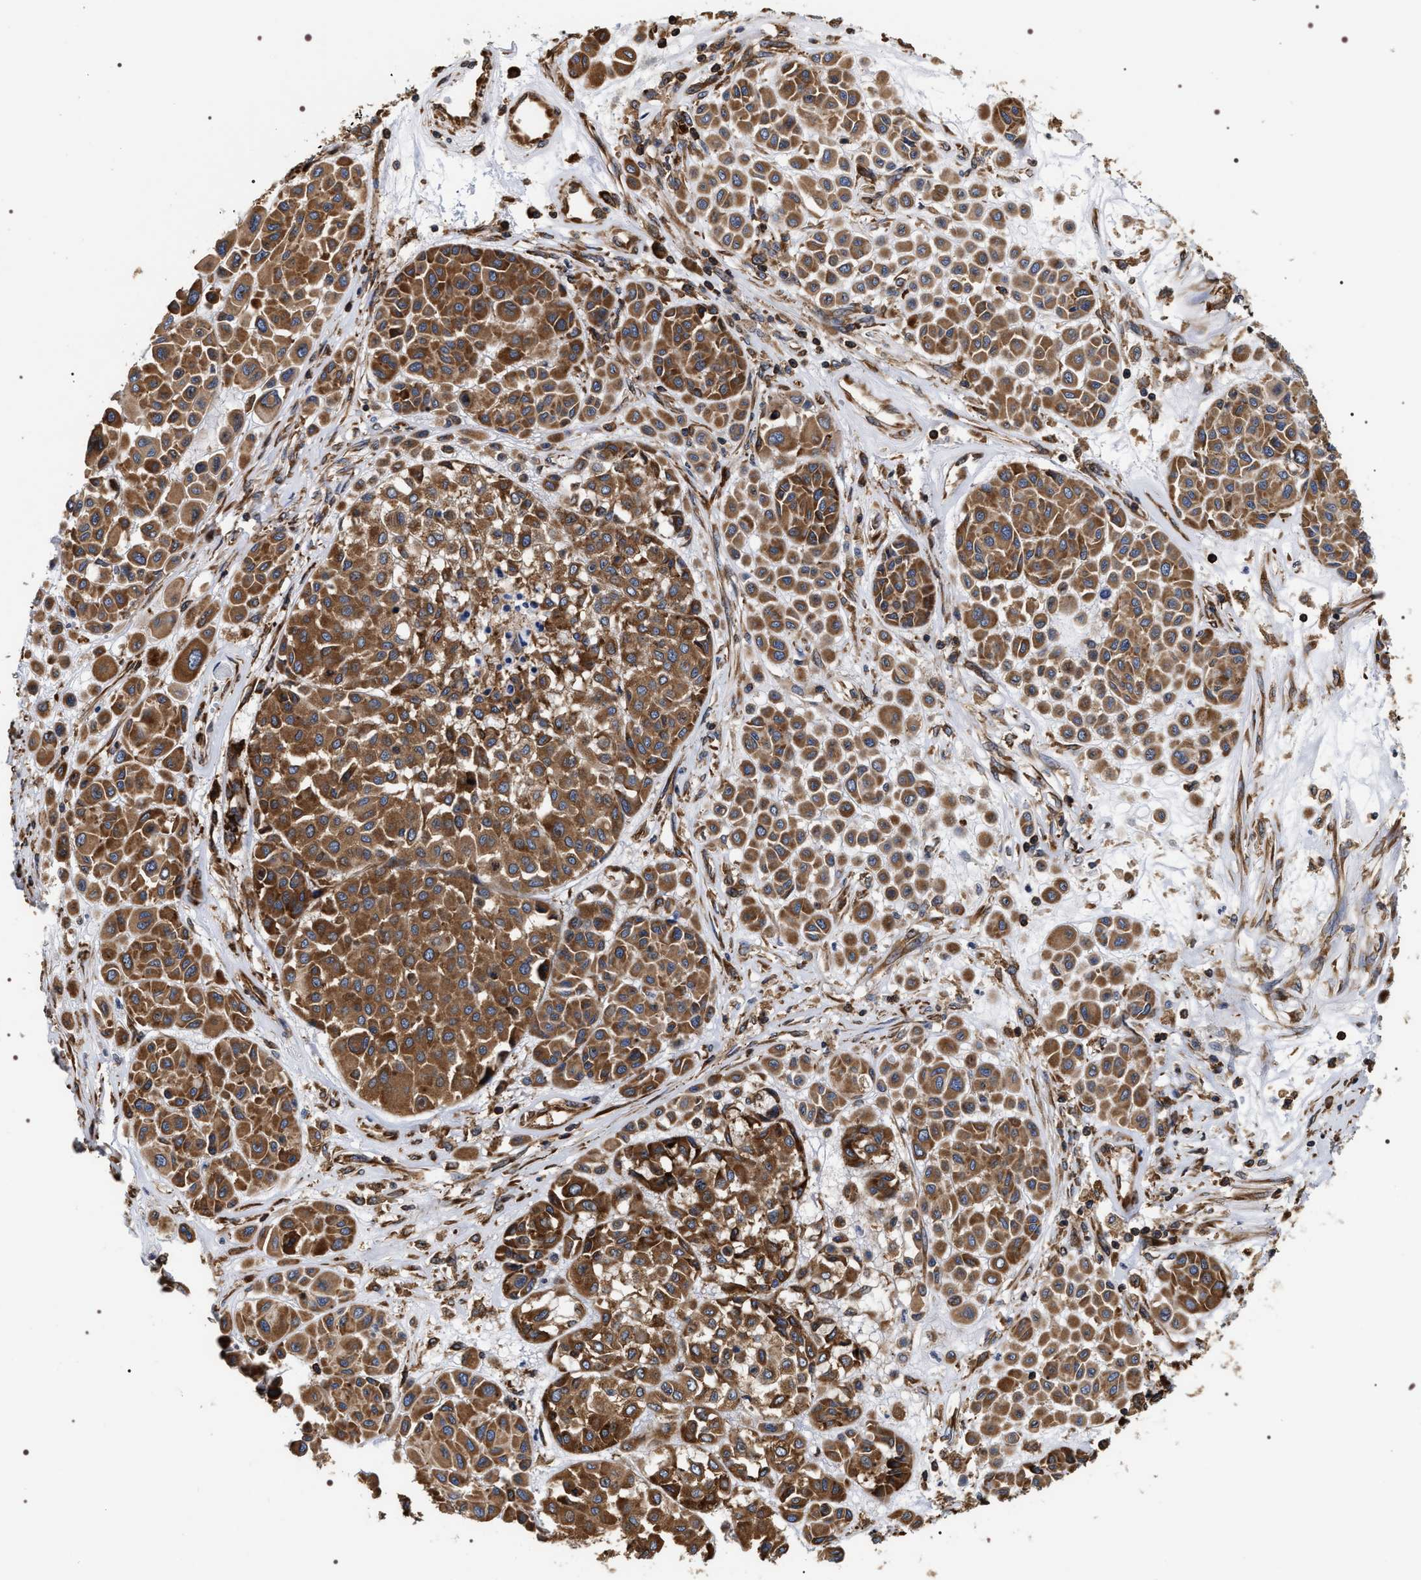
{"staining": {"intensity": "strong", "quantity": ">75%", "location": "cytoplasmic/membranous"}, "tissue": "melanoma", "cell_type": "Tumor cells", "image_type": "cancer", "snomed": [{"axis": "morphology", "description": "Malignant melanoma, Metastatic site"}, {"axis": "topography", "description": "Soft tissue"}], "caption": "Brown immunohistochemical staining in melanoma demonstrates strong cytoplasmic/membranous positivity in about >75% of tumor cells. (DAB IHC with brightfield microscopy, high magnification).", "gene": "SERBP1", "patient": {"sex": "male", "age": 41}}